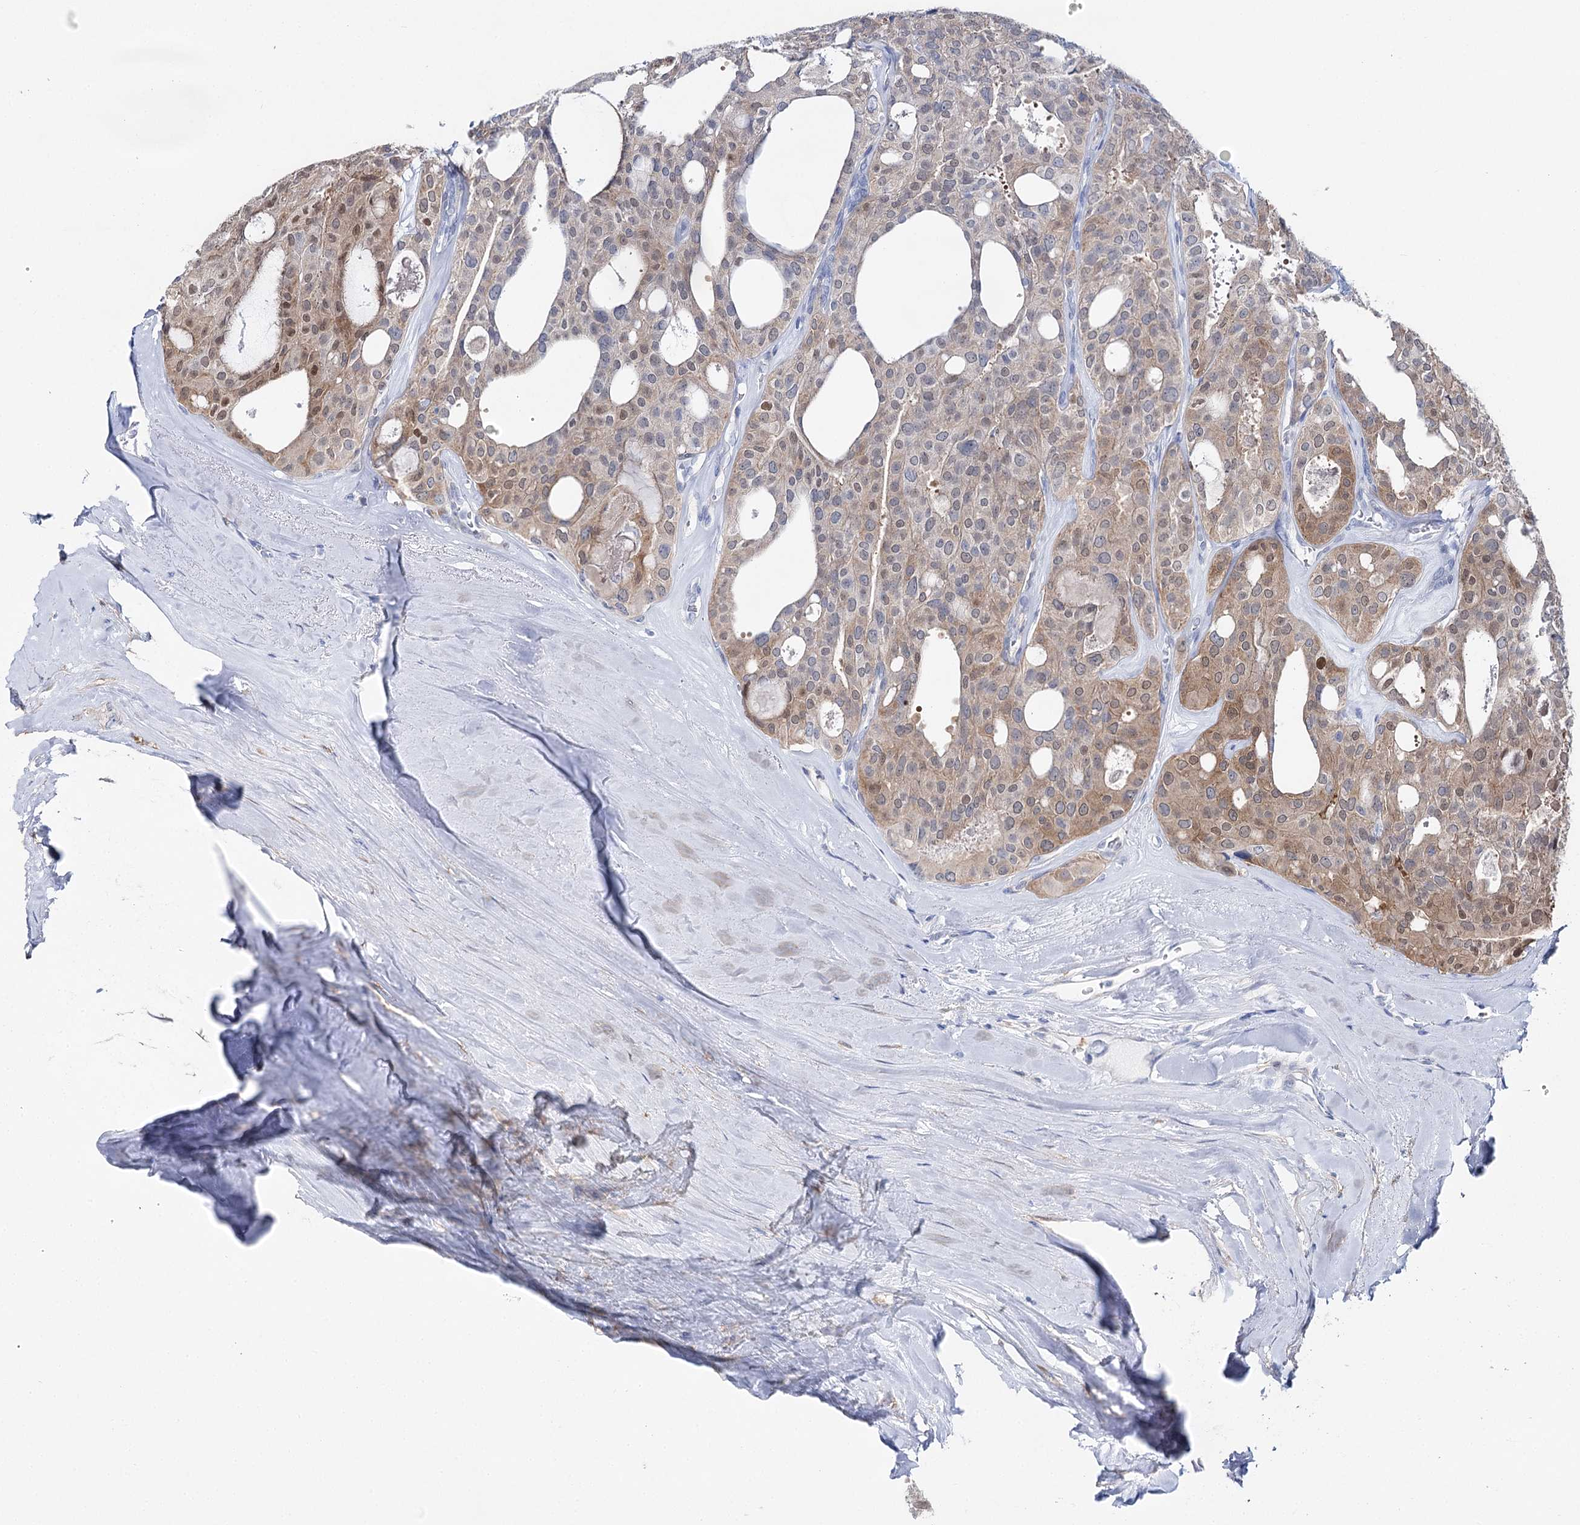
{"staining": {"intensity": "moderate", "quantity": "25%-75%", "location": "cytoplasmic/membranous,nuclear"}, "tissue": "thyroid cancer", "cell_type": "Tumor cells", "image_type": "cancer", "snomed": [{"axis": "morphology", "description": "Follicular adenoma carcinoma, NOS"}, {"axis": "topography", "description": "Thyroid gland"}], "caption": "A high-resolution micrograph shows immunohistochemistry (IHC) staining of follicular adenoma carcinoma (thyroid), which demonstrates moderate cytoplasmic/membranous and nuclear staining in about 25%-75% of tumor cells.", "gene": "UGDH", "patient": {"sex": "male", "age": 75}}